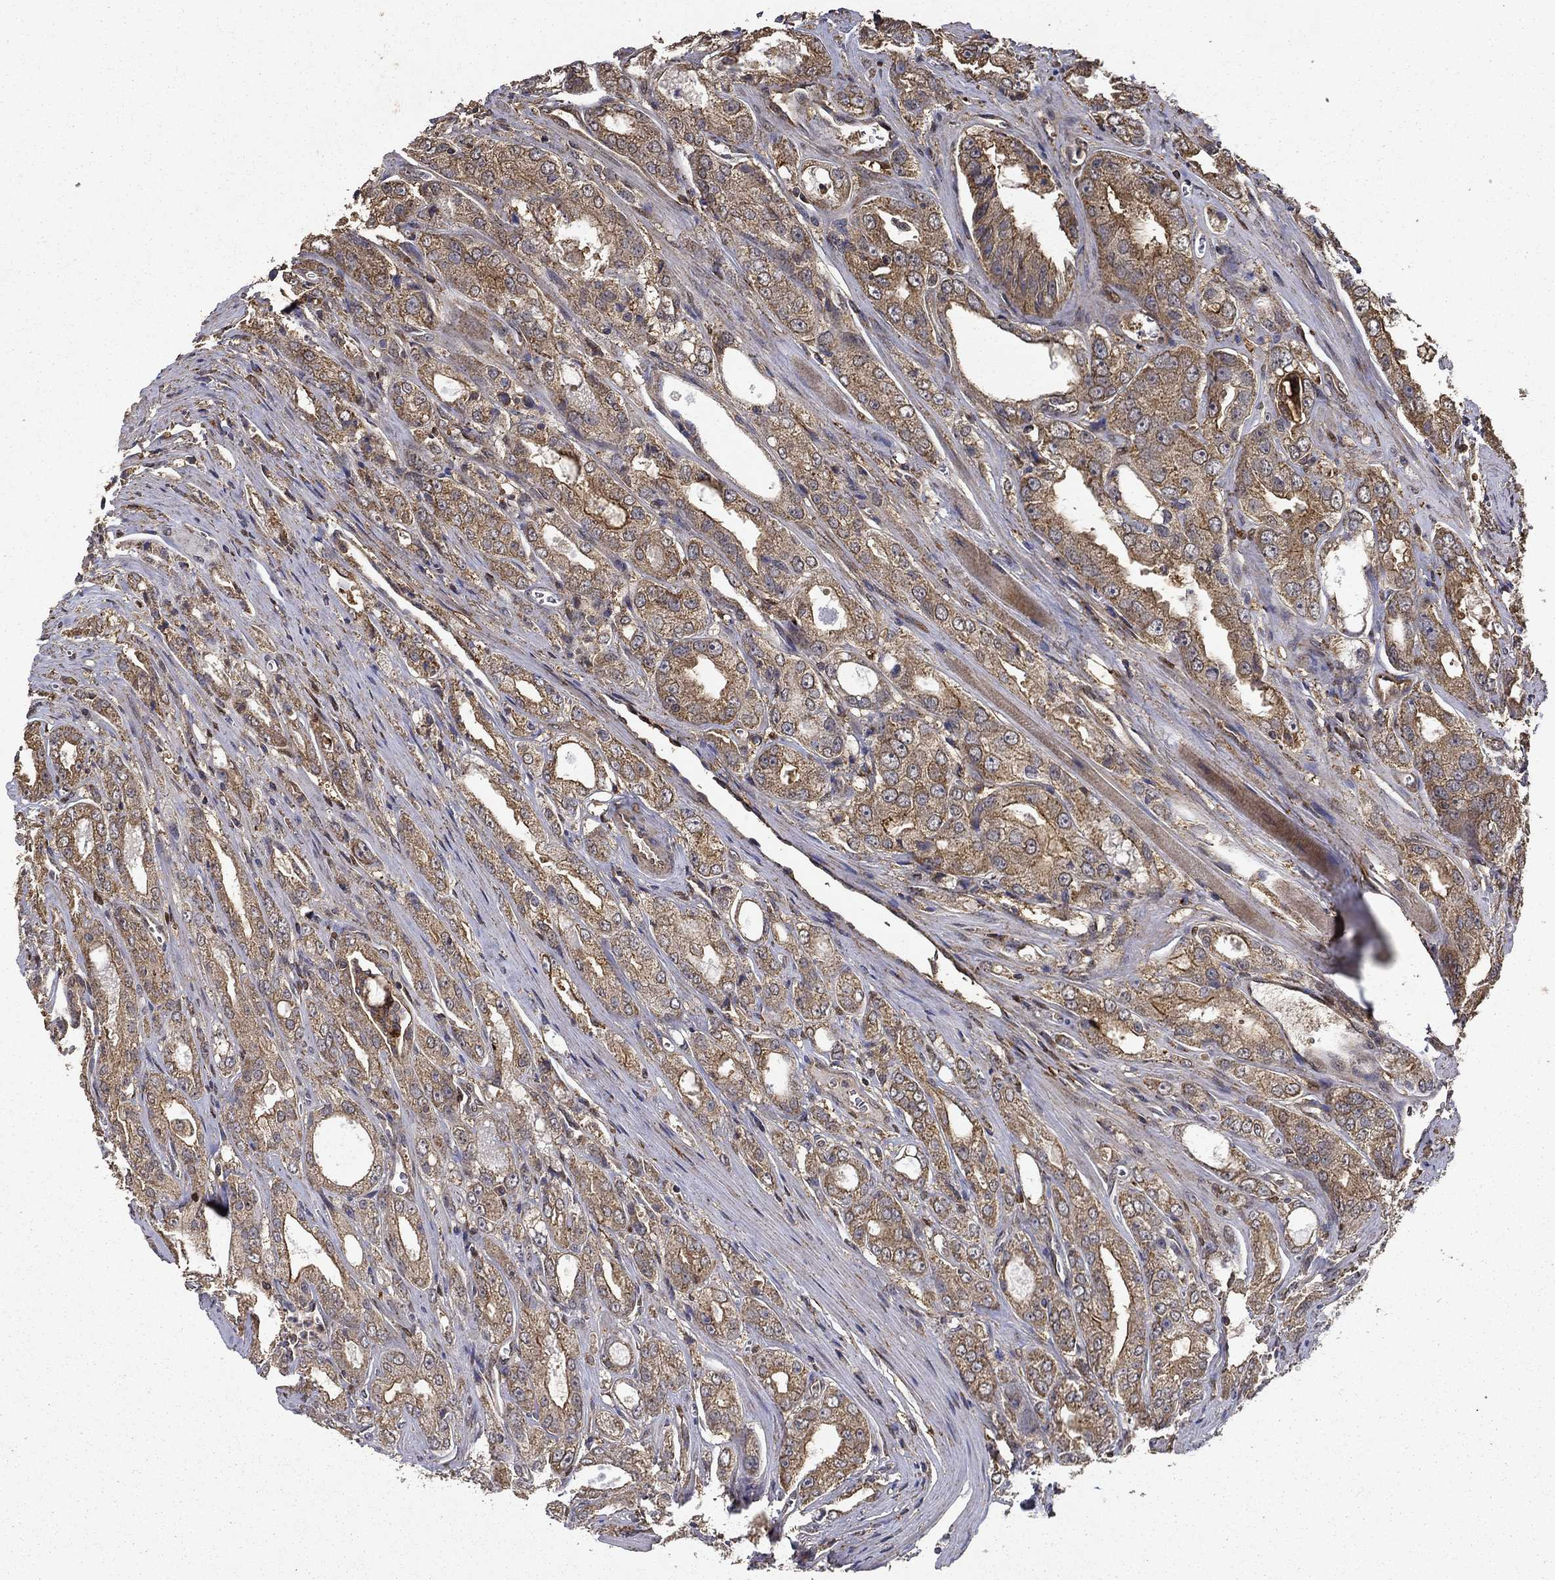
{"staining": {"intensity": "weak", "quantity": ">75%", "location": "cytoplasmic/membranous"}, "tissue": "prostate cancer", "cell_type": "Tumor cells", "image_type": "cancer", "snomed": [{"axis": "morphology", "description": "Adenocarcinoma, NOS"}, {"axis": "morphology", "description": "Adenocarcinoma, High grade"}, {"axis": "topography", "description": "Prostate"}], "caption": "High-magnification brightfield microscopy of prostate adenocarcinoma stained with DAB (3,3'-diaminobenzidine) (brown) and counterstained with hematoxylin (blue). tumor cells exhibit weak cytoplasmic/membranous staining is seen in approximately>75% of cells.", "gene": "IFRD1", "patient": {"sex": "male", "age": 70}}